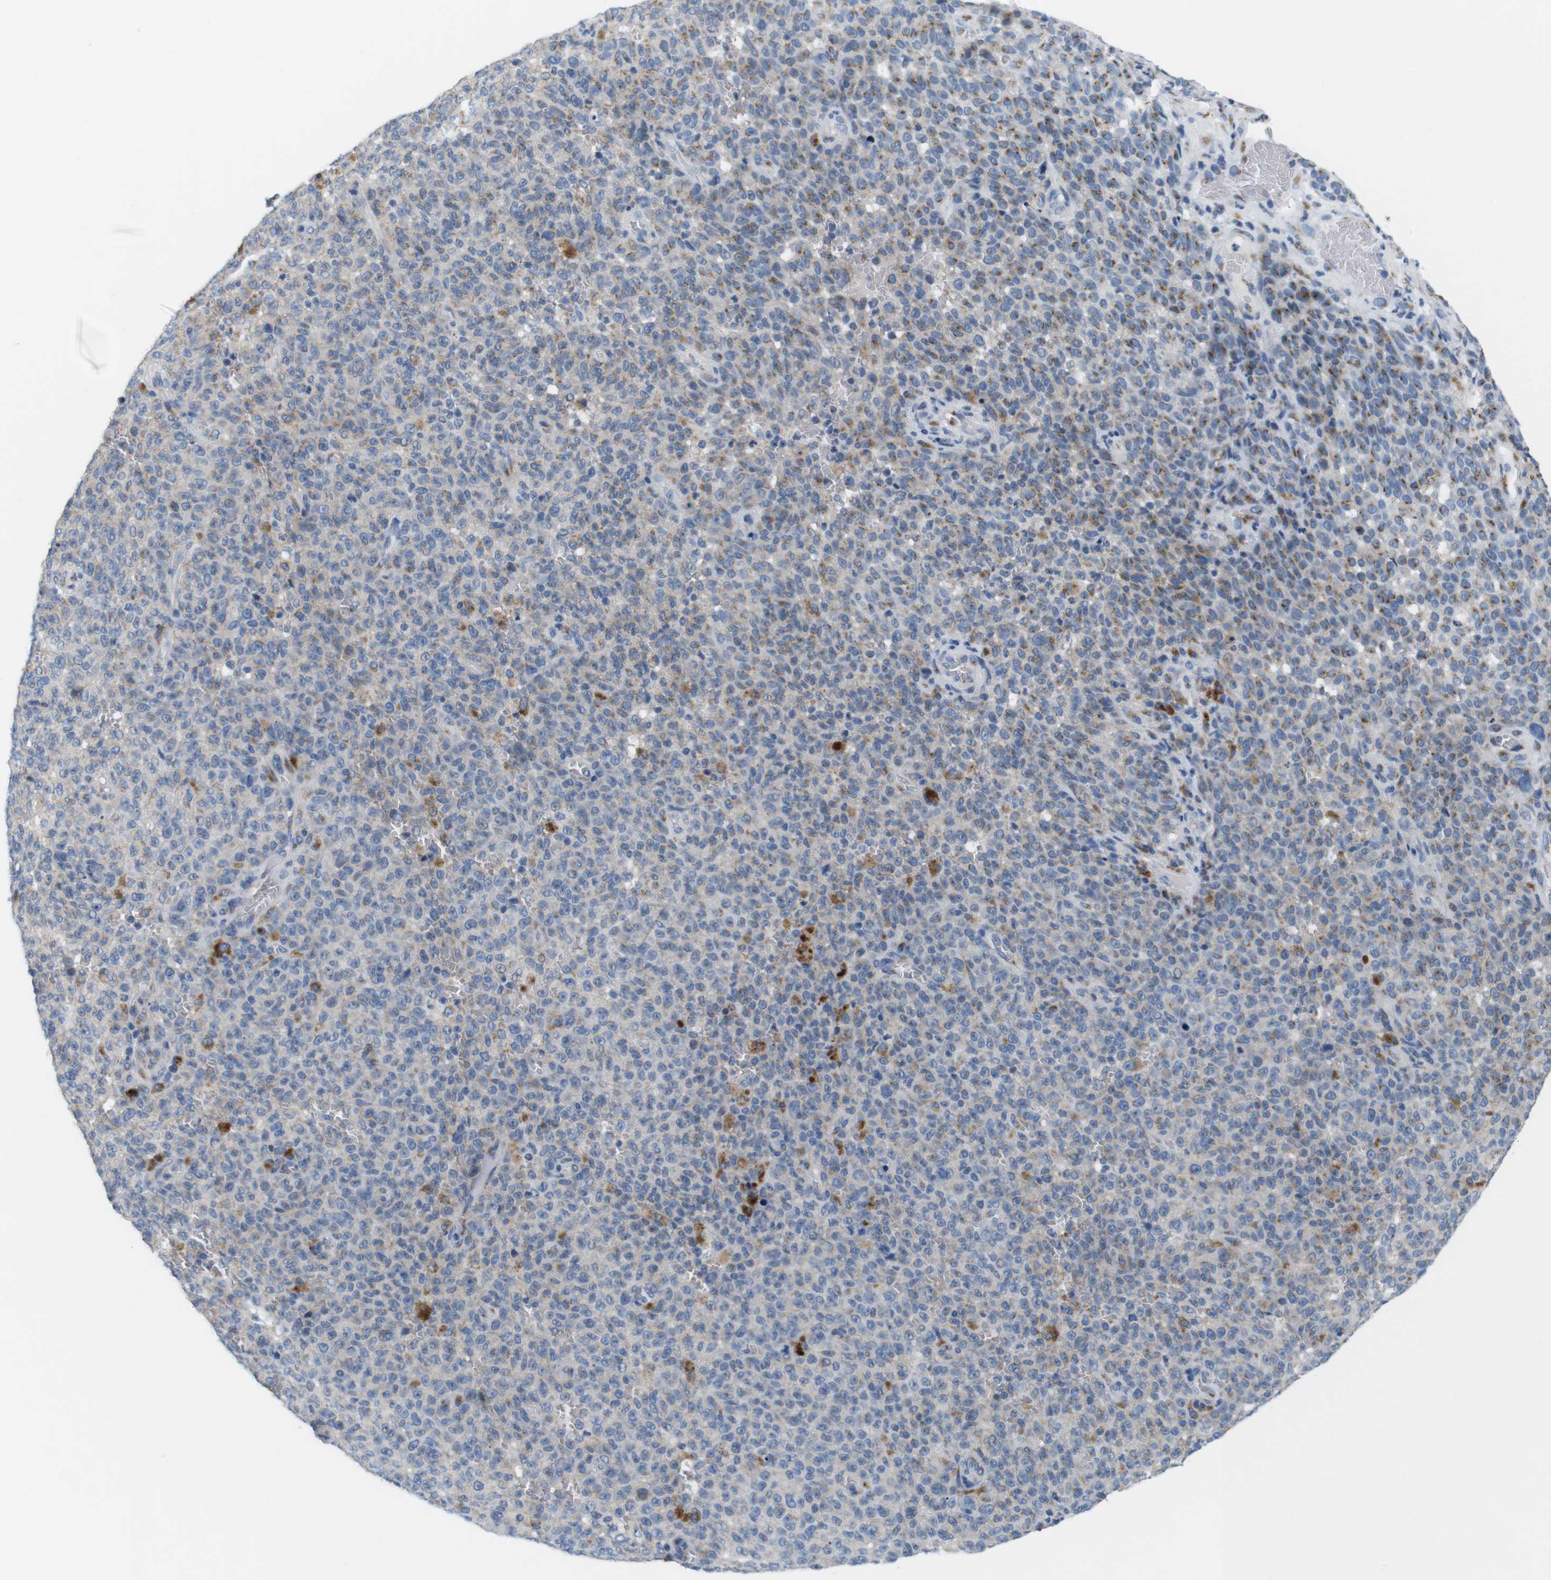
{"staining": {"intensity": "moderate", "quantity": "25%-75%", "location": "cytoplasmic/membranous"}, "tissue": "melanoma", "cell_type": "Tumor cells", "image_type": "cancer", "snomed": [{"axis": "morphology", "description": "Malignant melanoma, NOS"}, {"axis": "topography", "description": "Skin"}], "caption": "High-power microscopy captured an immunohistochemistry (IHC) photomicrograph of malignant melanoma, revealing moderate cytoplasmic/membranous expression in about 25%-75% of tumor cells. (DAB = brown stain, brightfield microscopy at high magnification).", "gene": "GOLGA2", "patient": {"sex": "female", "age": 82}}